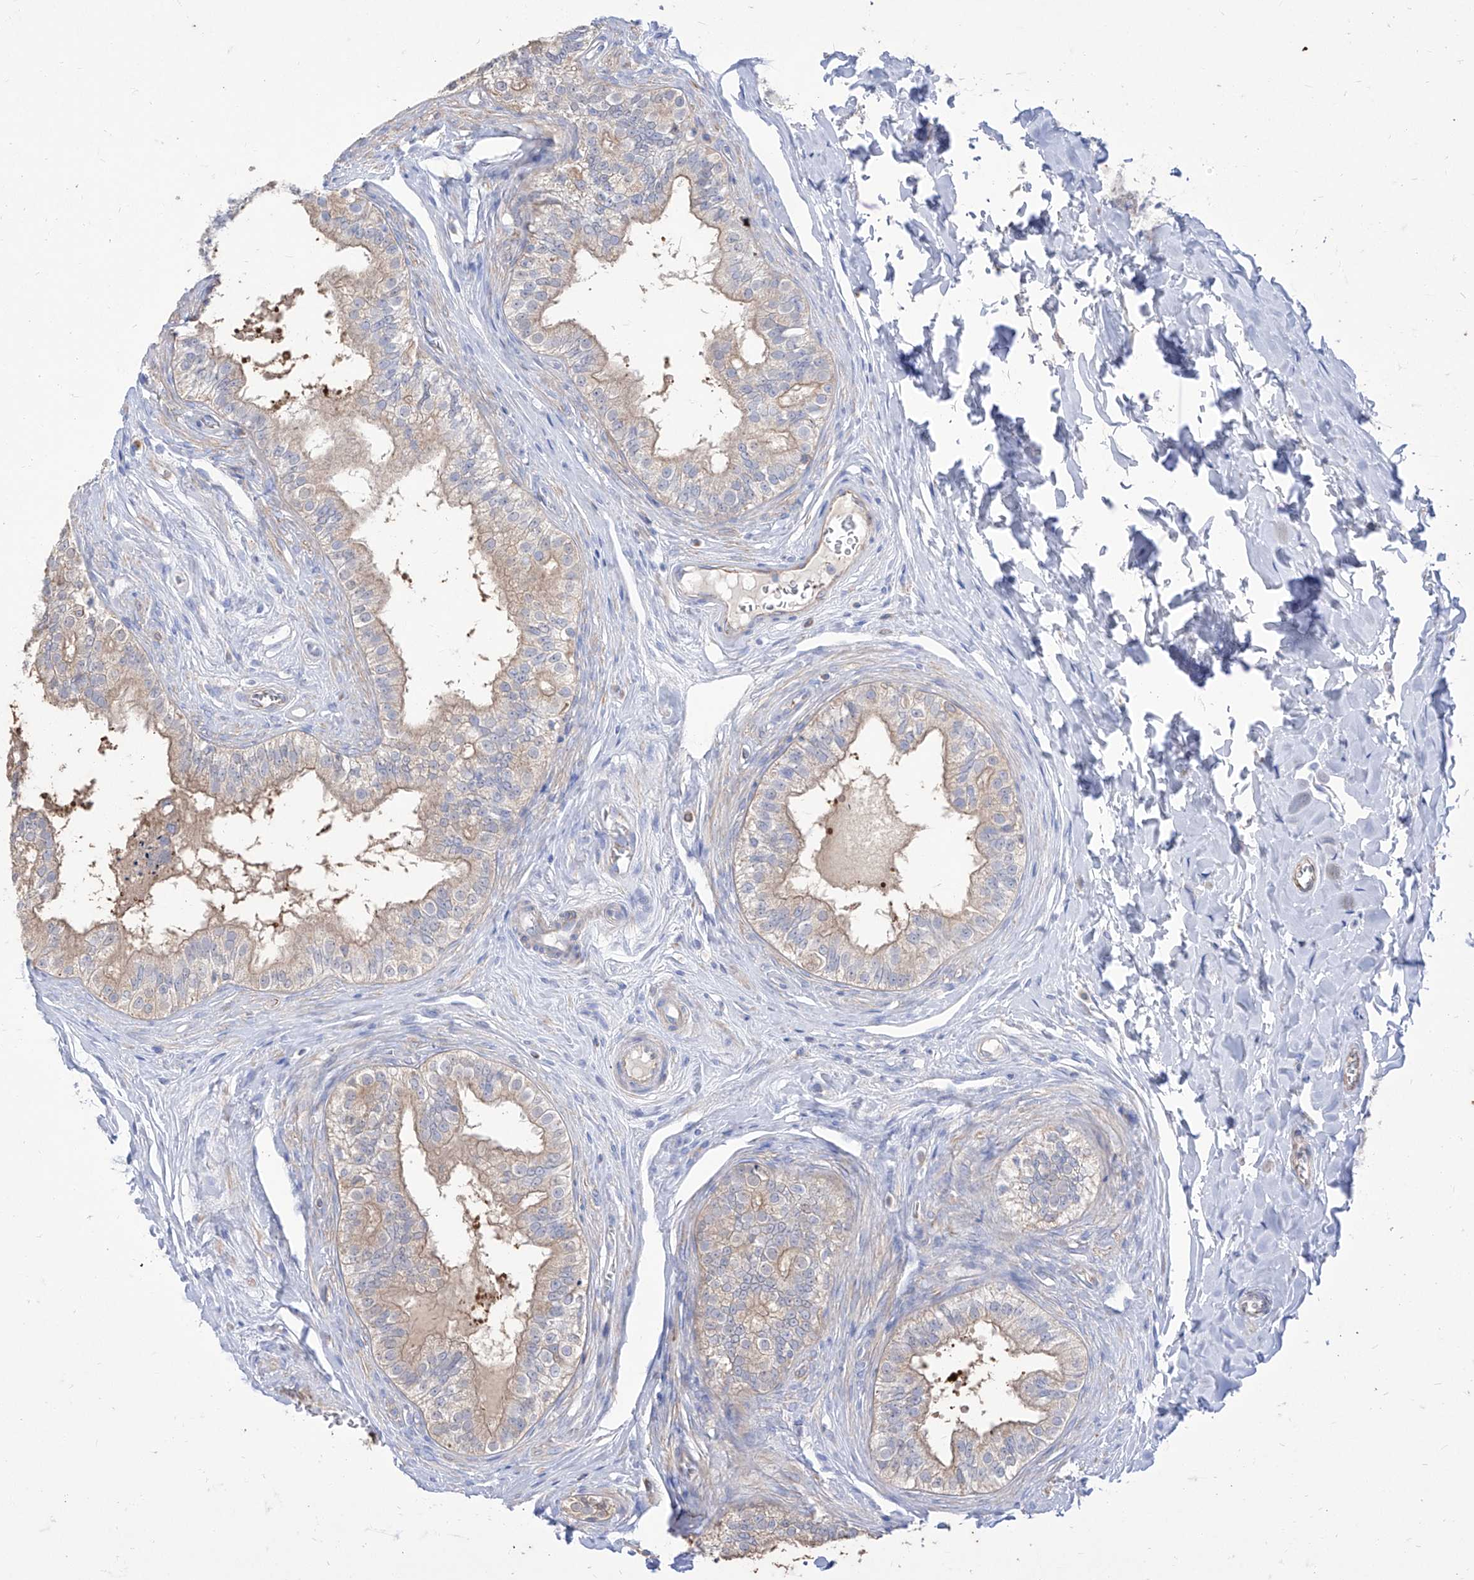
{"staining": {"intensity": "weak", "quantity": "<25%", "location": "cytoplasmic/membranous"}, "tissue": "epididymis", "cell_type": "Glandular cells", "image_type": "normal", "snomed": [{"axis": "morphology", "description": "Normal tissue, NOS"}, {"axis": "topography", "description": "Epididymis"}], "caption": "Immunohistochemistry histopathology image of normal epididymis stained for a protein (brown), which displays no staining in glandular cells. (DAB IHC with hematoxylin counter stain).", "gene": "C1orf74", "patient": {"sex": "male", "age": 29}}